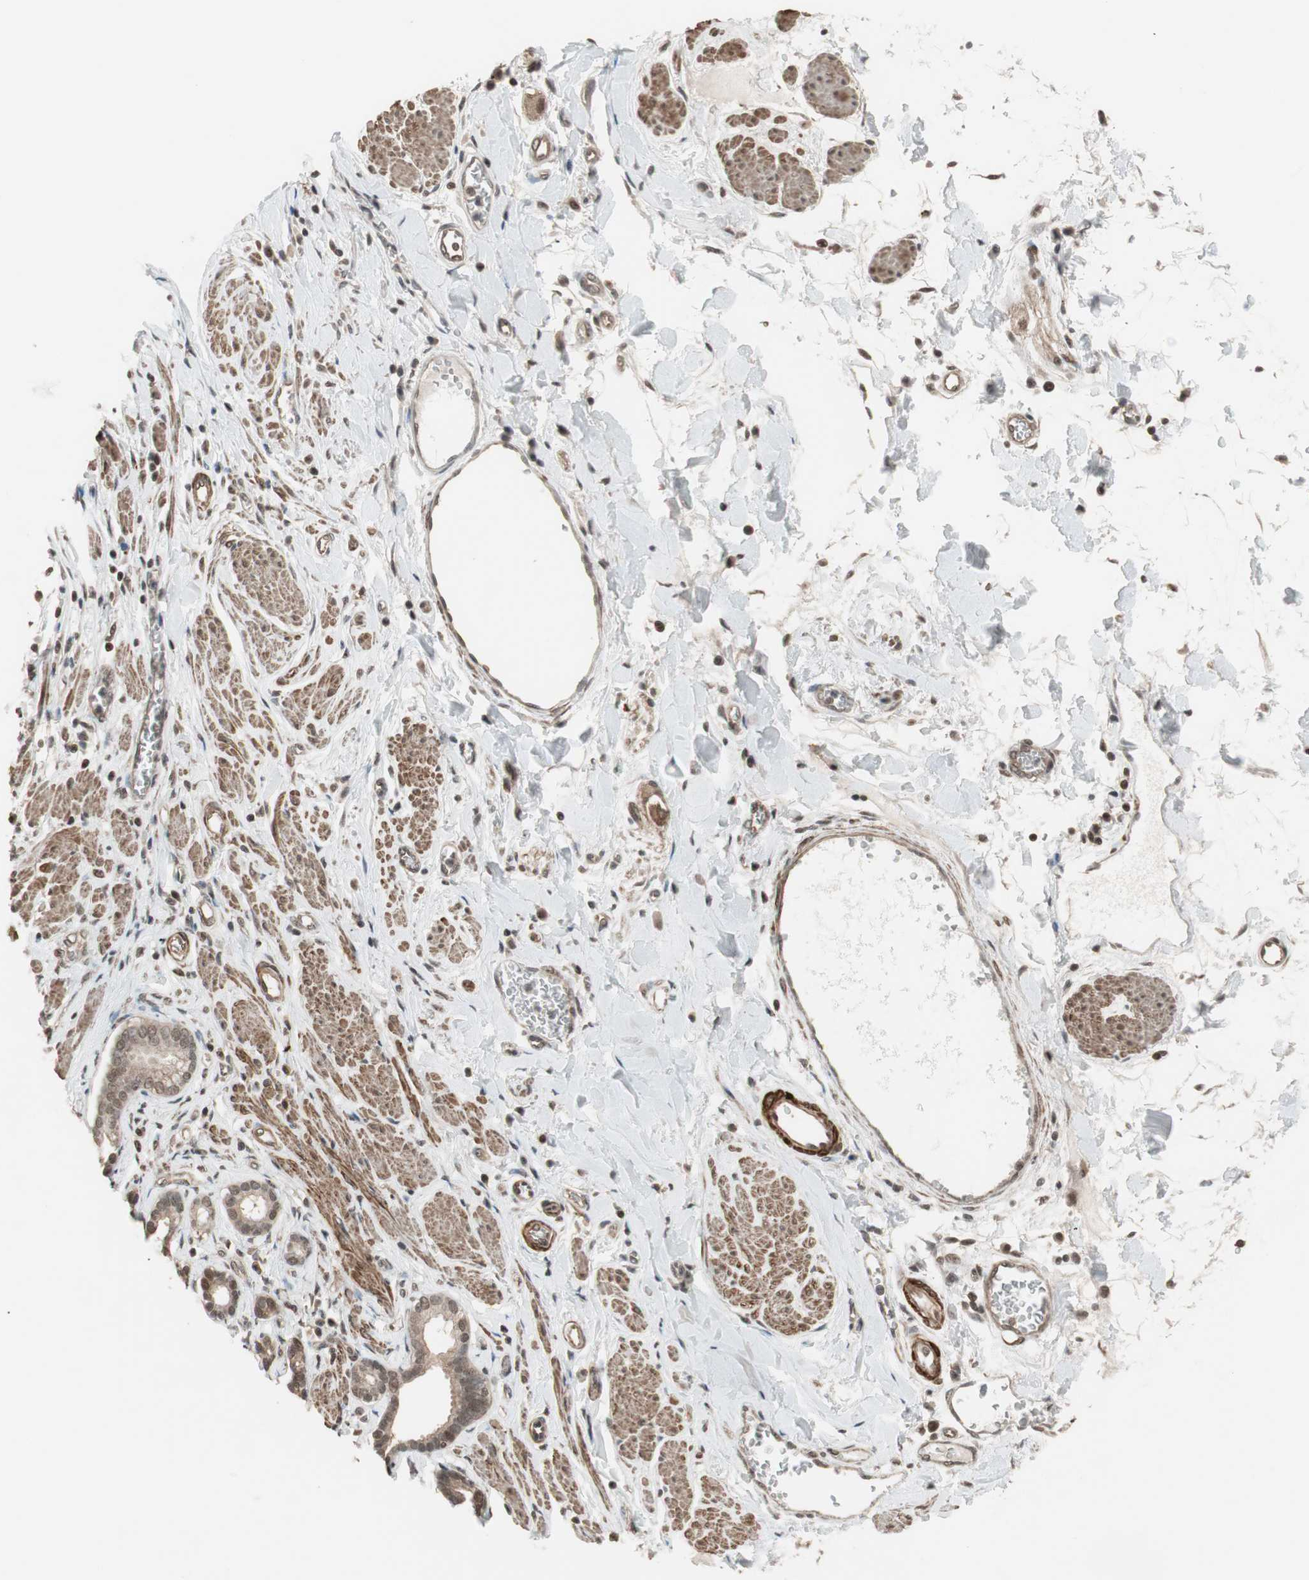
{"staining": {"intensity": "weak", "quantity": "25%-75%", "location": "cytoplasmic/membranous,nuclear"}, "tissue": "pancreatic cancer", "cell_type": "Tumor cells", "image_type": "cancer", "snomed": [{"axis": "morphology", "description": "Normal tissue, NOS"}, {"axis": "topography", "description": "Lymph node"}], "caption": "Immunohistochemistry staining of pancreatic cancer, which demonstrates low levels of weak cytoplasmic/membranous and nuclear expression in about 25%-75% of tumor cells indicating weak cytoplasmic/membranous and nuclear protein staining. The staining was performed using DAB (brown) for protein detection and nuclei were counterstained in hematoxylin (blue).", "gene": "DRAP1", "patient": {"sex": "male", "age": 50}}